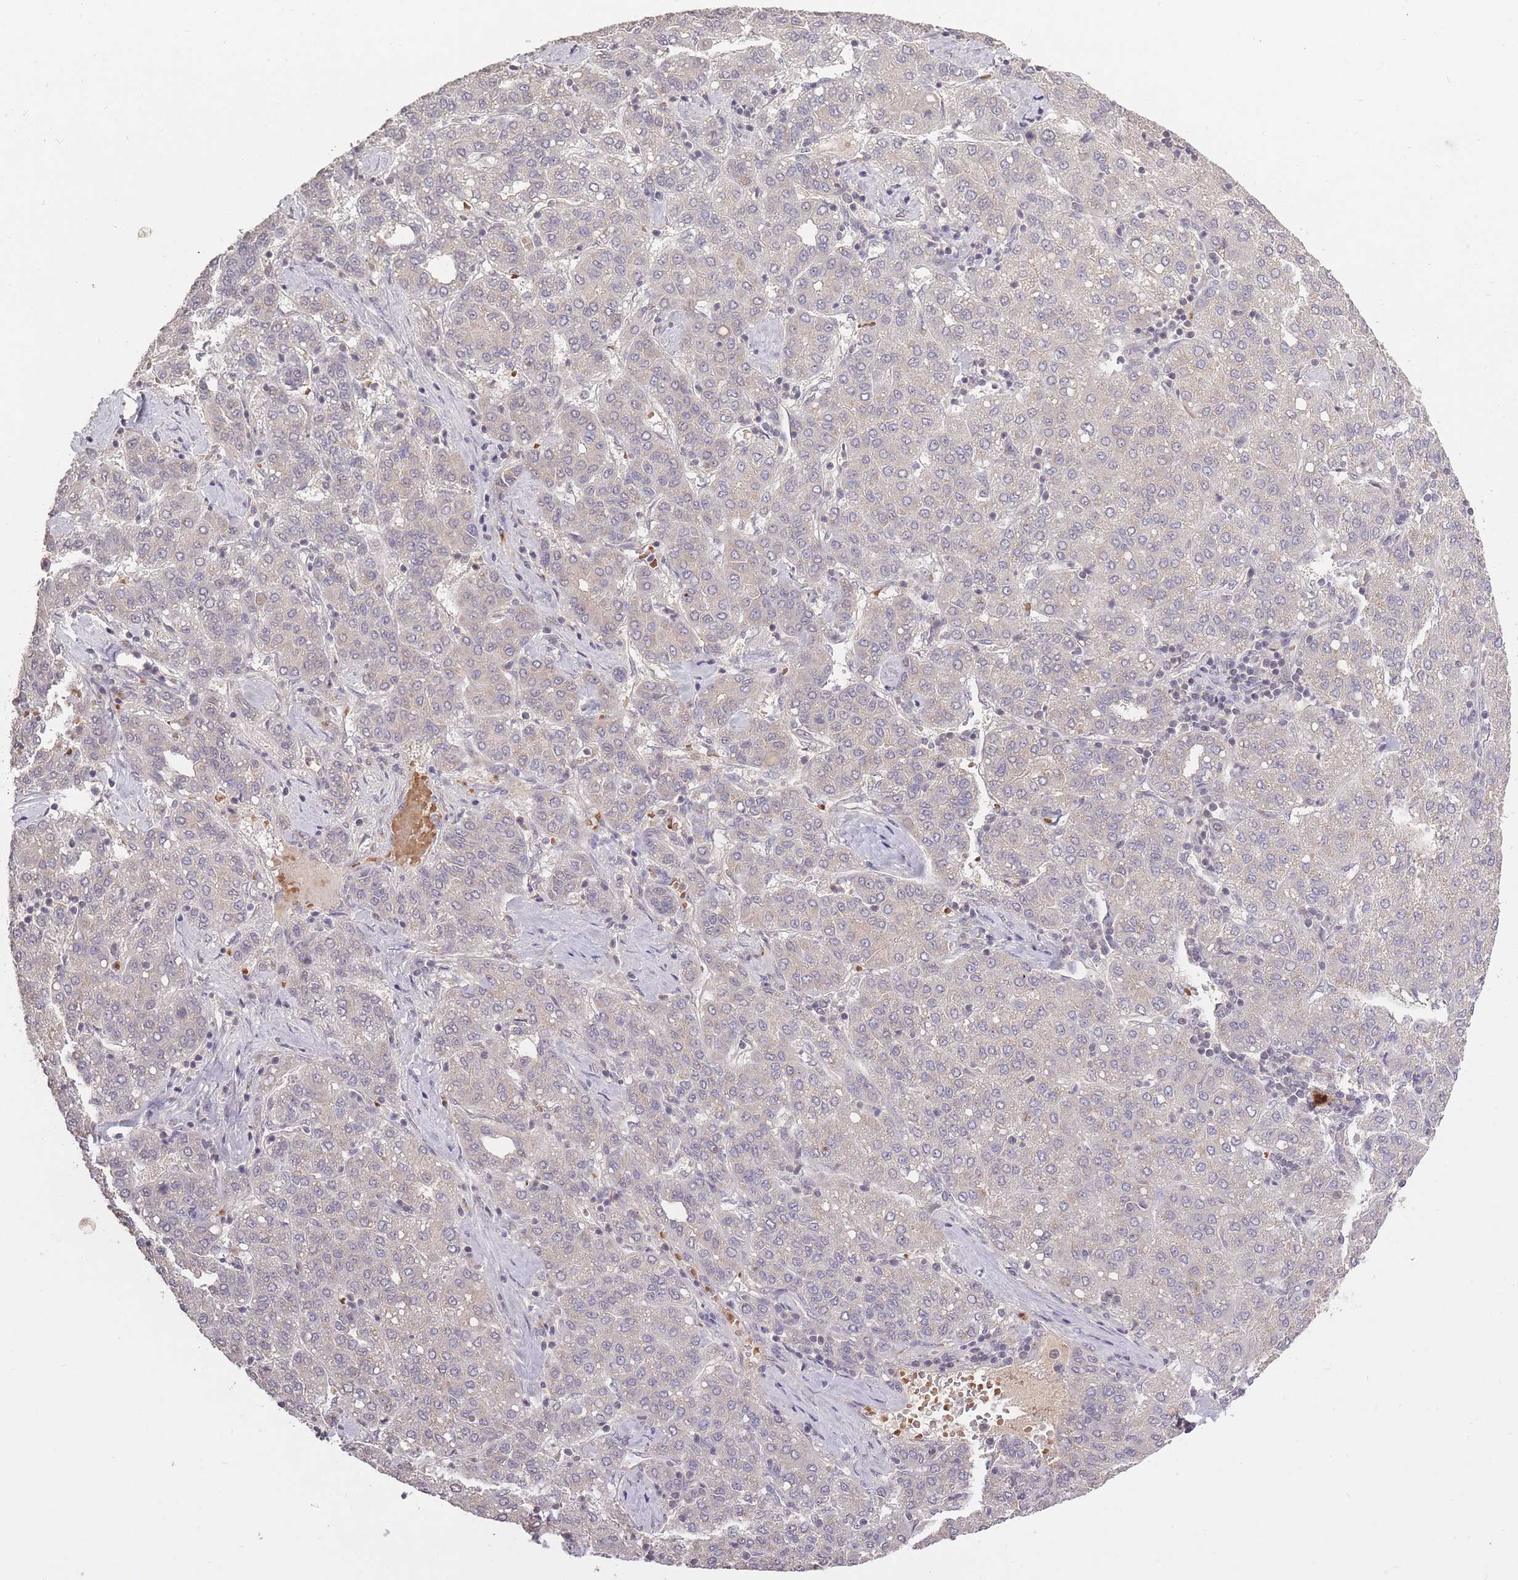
{"staining": {"intensity": "negative", "quantity": "none", "location": "none"}, "tissue": "liver cancer", "cell_type": "Tumor cells", "image_type": "cancer", "snomed": [{"axis": "morphology", "description": "Carcinoma, Hepatocellular, NOS"}, {"axis": "topography", "description": "Liver"}], "caption": "Protein analysis of hepatocellular carcinoma (liver) demonstrates no significant positivity in tumor cells. (DAB IHC with hematoxylin counter stain).", "gene": "ADCYAP1R1", "patient": {"sex": "male", "age": 65}}